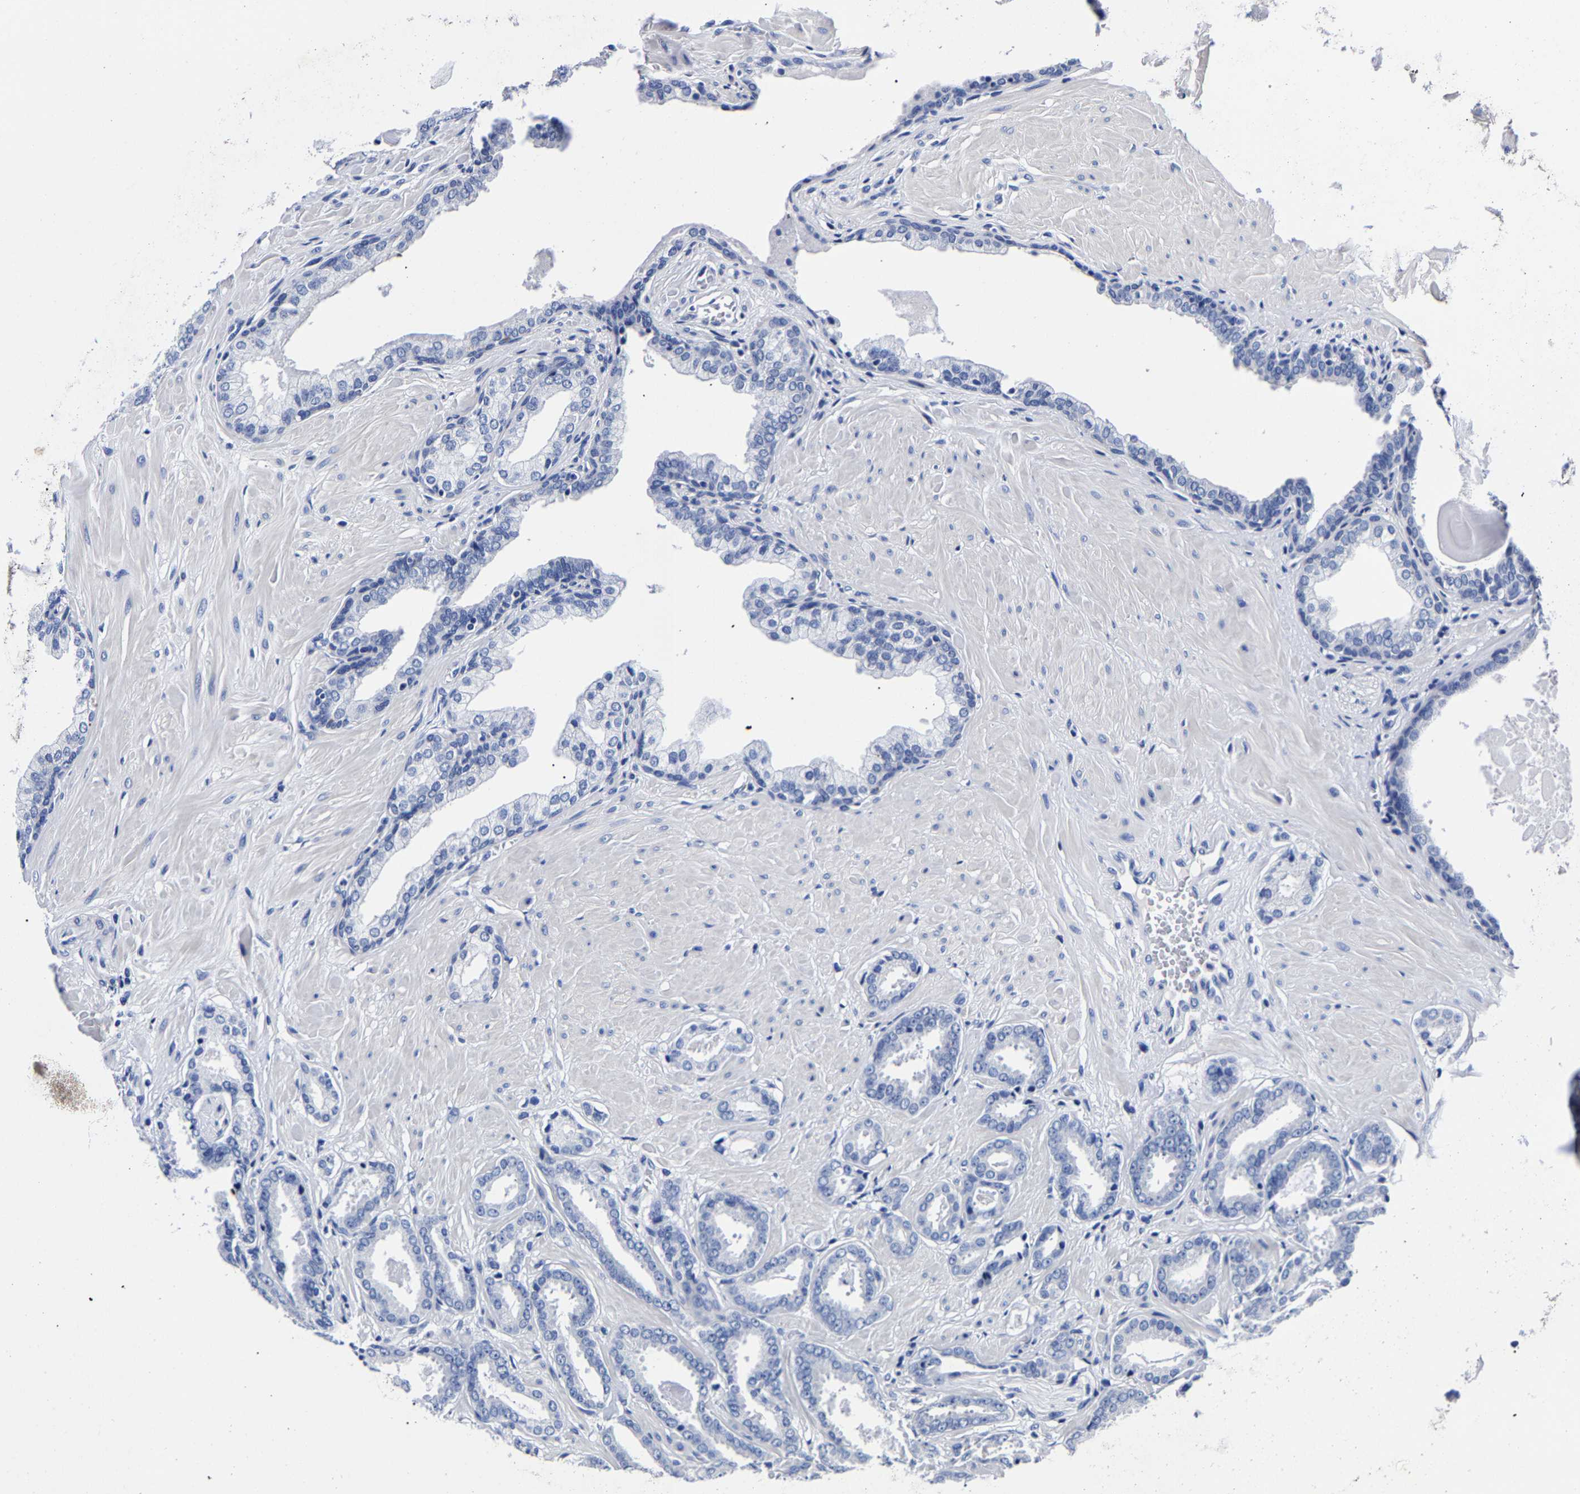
{"staining": {"intensity": "negative", "quantity": "none", "location": "none"}, "tissue": "prostate cancer", "cell_type": "Tumor cells", "image_type": "cancer", "snomed": [{"axis": "morphology", "description": "Adenocarcinoma, Low grade"}, {"axis": "topography", "description": "Prostate"}], "caption": "The histopathology image exhibits no staining of tumor cells in adenocarcinoma (low-grade) (prostate). The staining is performed using DAB brown chromogen with nuclei counter-stained in using hematoxylin.", "gene": "CPA2", "patient": {"sex": "male", "age": 53}}